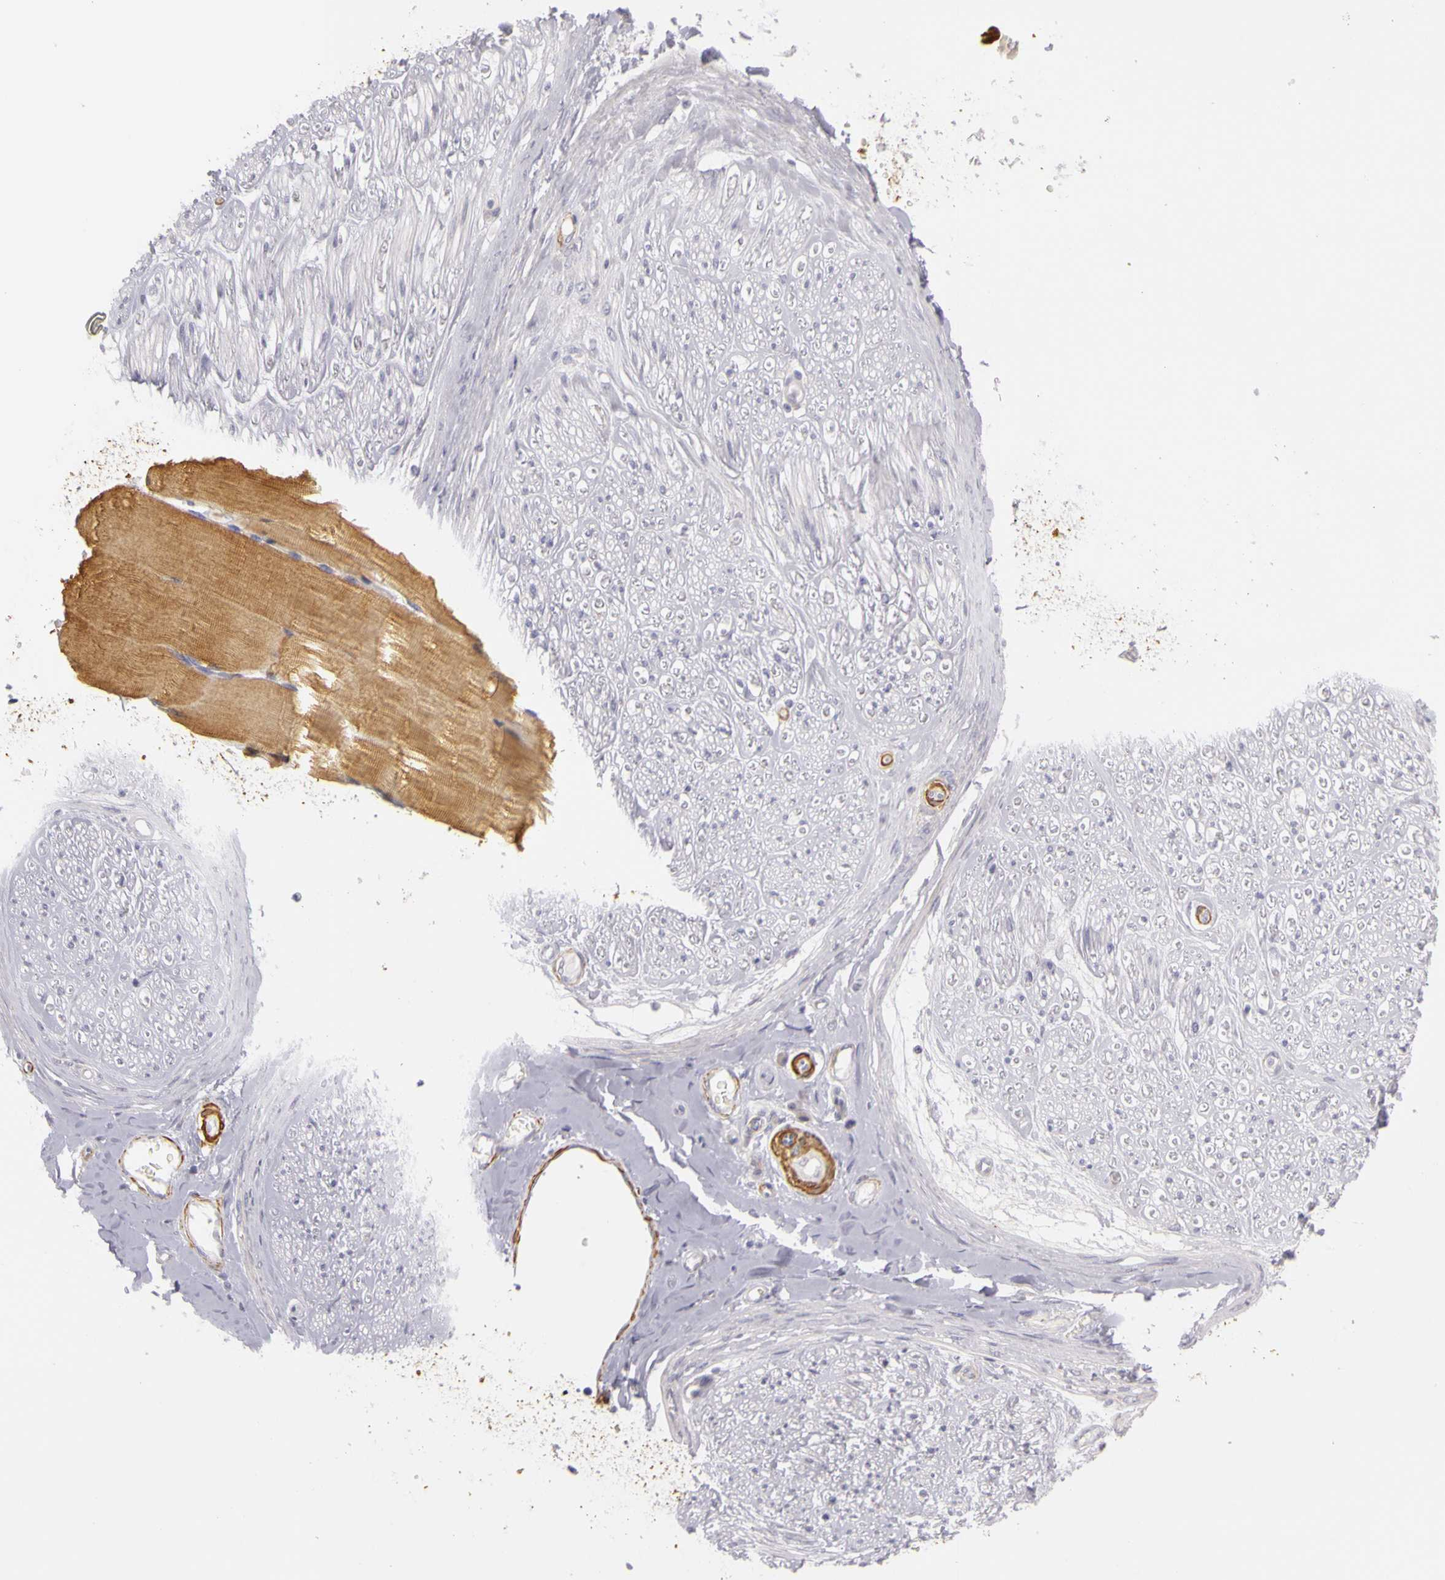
{"staining": {"intensity": "negative", "quantity": "none", "location": "none"}, "tissue": "adipose tissue", "cell_type": "Adipocytes", "image_type": "normal", "snomed": [{"axis": "morphology", "description": "Normal tissue, NOS"}, {"axis": "morphology", "description": "Squamous cell carcinoma, NOS"}, {"axis": "topography", "description": "Skin"}, {"axis": "topography", "description": "Peripheral nerve tissue"}], "caption": "High power microscopy photomicrograph of an IHC histopathology image of benign adipose tissue, revealing no significant expression in adipocytes.", "gene": "CNTN2", "patient": {"sex": "male", "age": 83}}